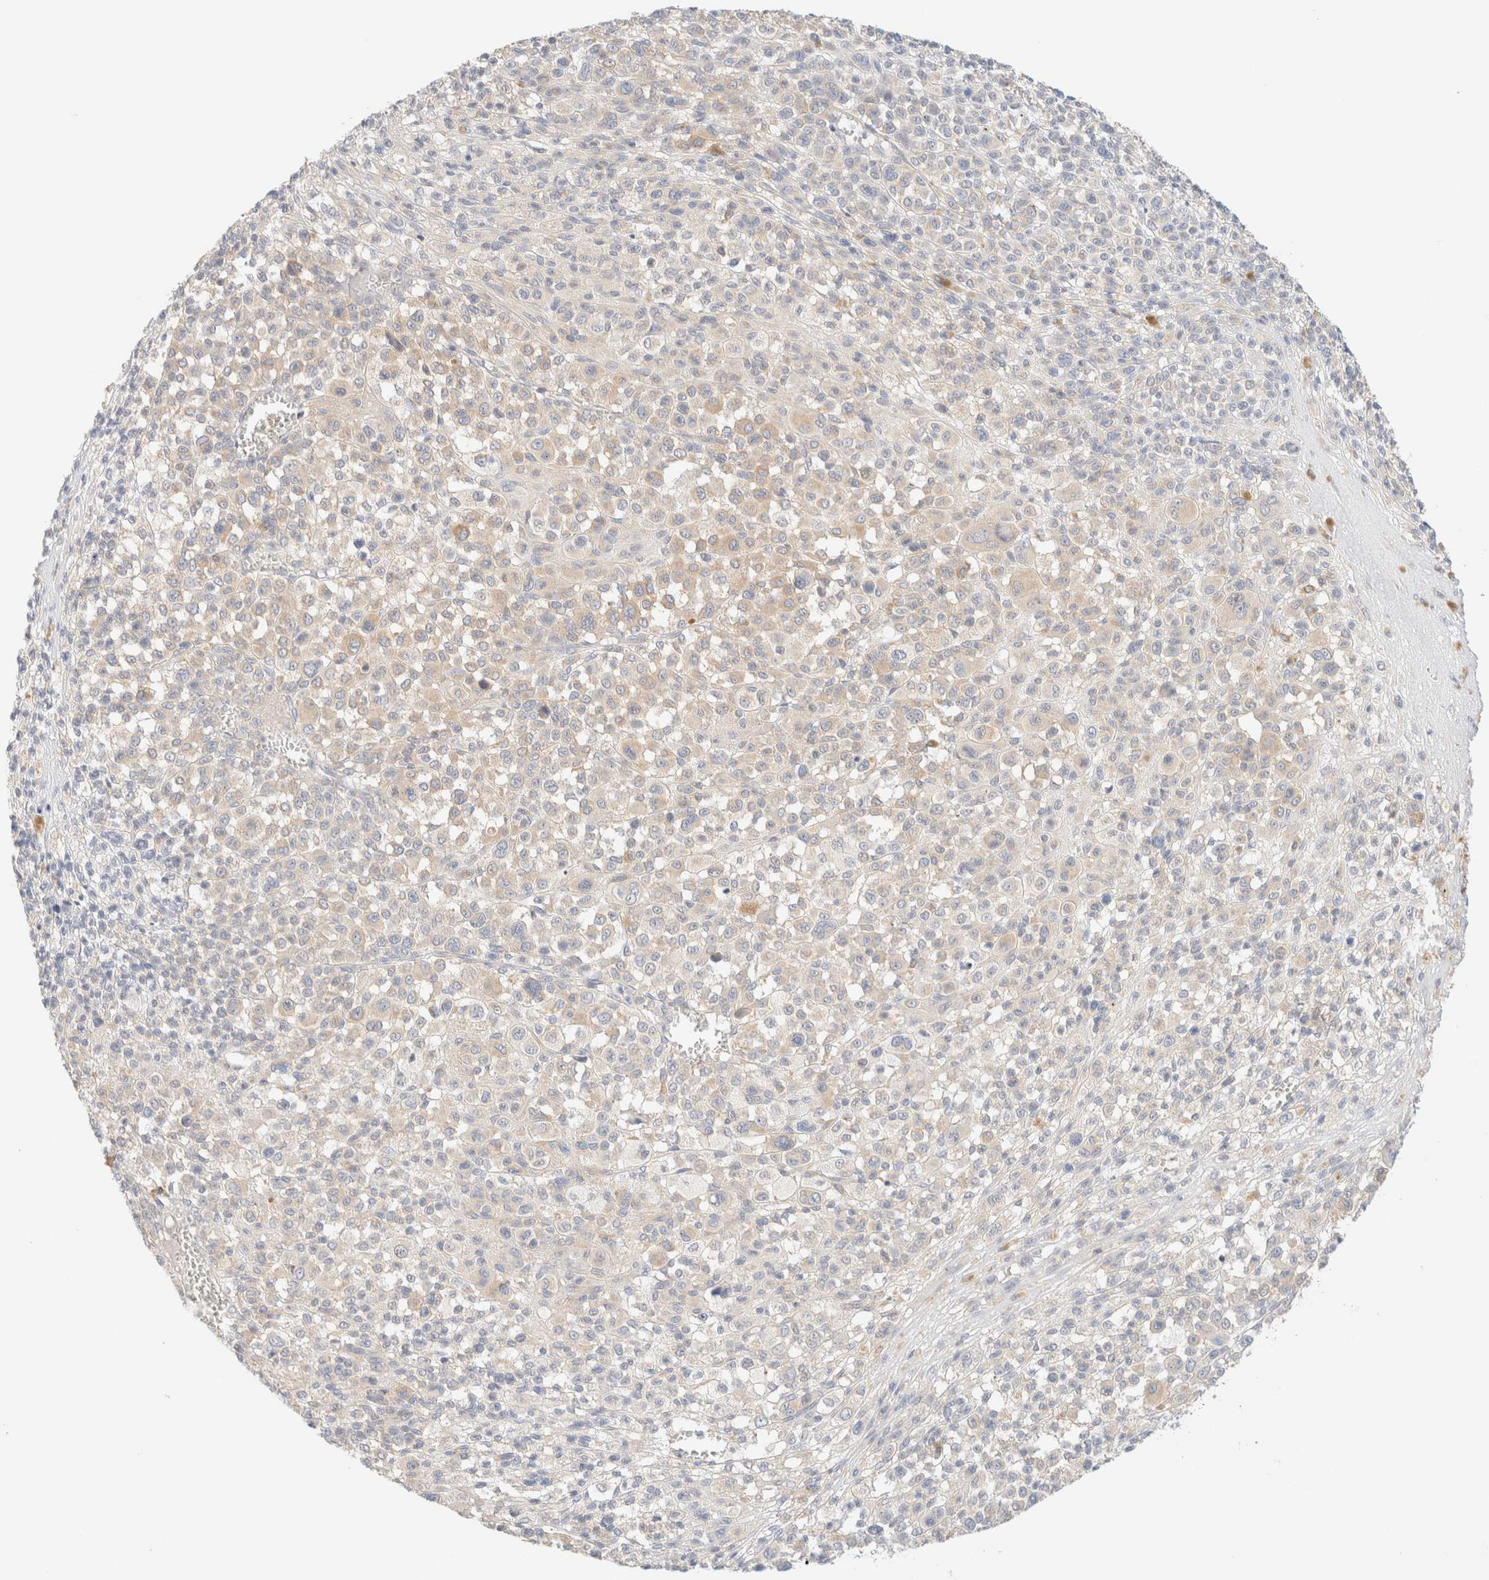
{"staining": {"intensity": "weak", "quantity": "<25%", "location": "cytoplasmic/membranous"}, "tissue": "melanoma", "cell_type": "Tumor cells", "image_type": "cancer", "snomed": [{"axis": "morphology", "description": "Malignant melanoma, Metastatic site"}, {"axis": "topography", "description": "Skin"}], "caption": "Melanoma stained for a protein using IHC reveals no positivity tumor cells.", "gene": "SARM1", "patient": {"sex": "female", "age": 74}}